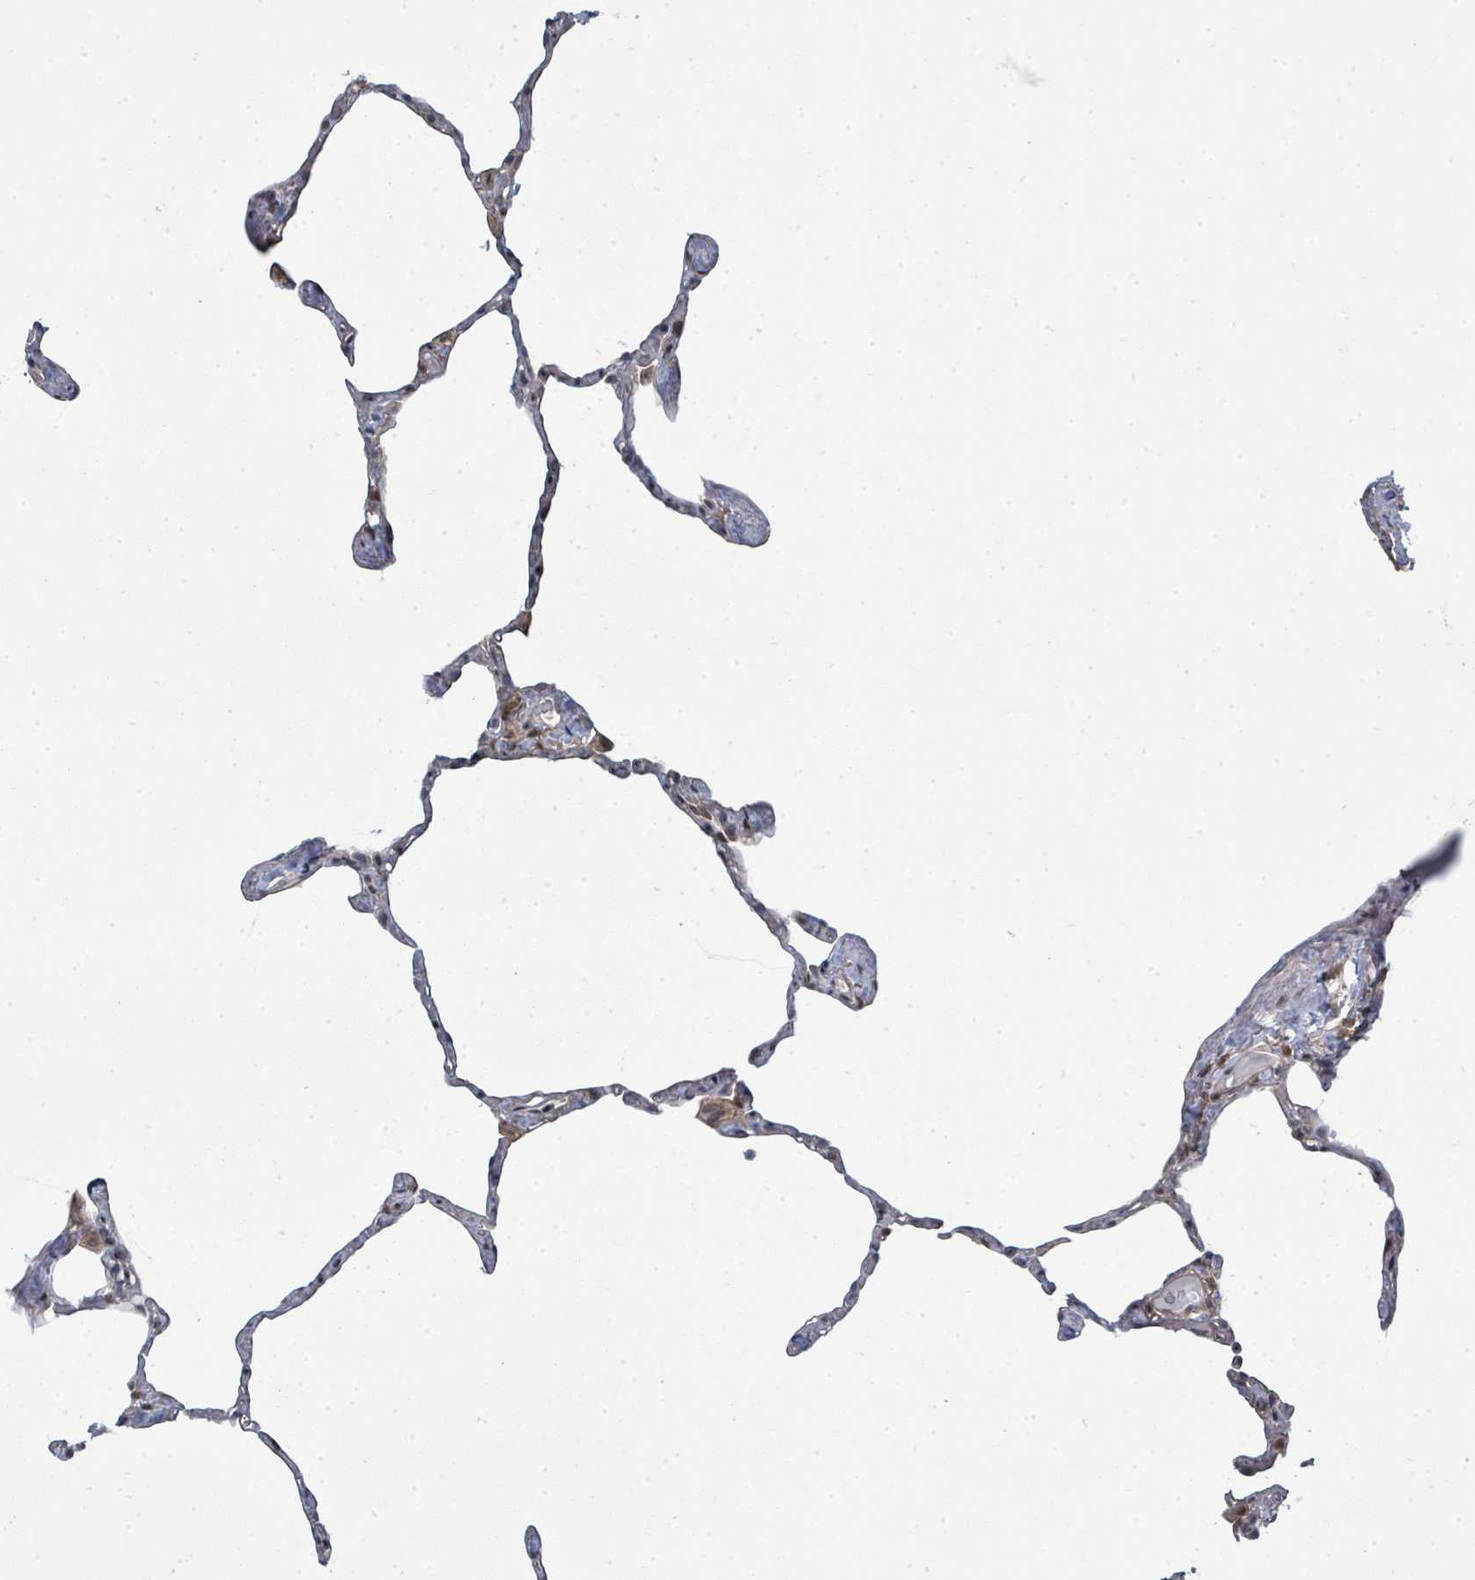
{"staining": {"intensity": "negative", "quantity": "none", "location": "none"}, "tissue": "lung", "cell_type": "Alveolar cells", "image_type": "normal", "snomed": [{"axis": "morphology", "description": "Normal tissue, NOS"}, {"axis": "topography", "description": "Lung"}], "caption": "DAB (3,3'-diaminobenzidine) immunohistochemical staining of unremarkable human lung shows no significant positivity in alveolar cells.", "gene": "PSMG2", "patient": {"sex": "male", "age": 65}}